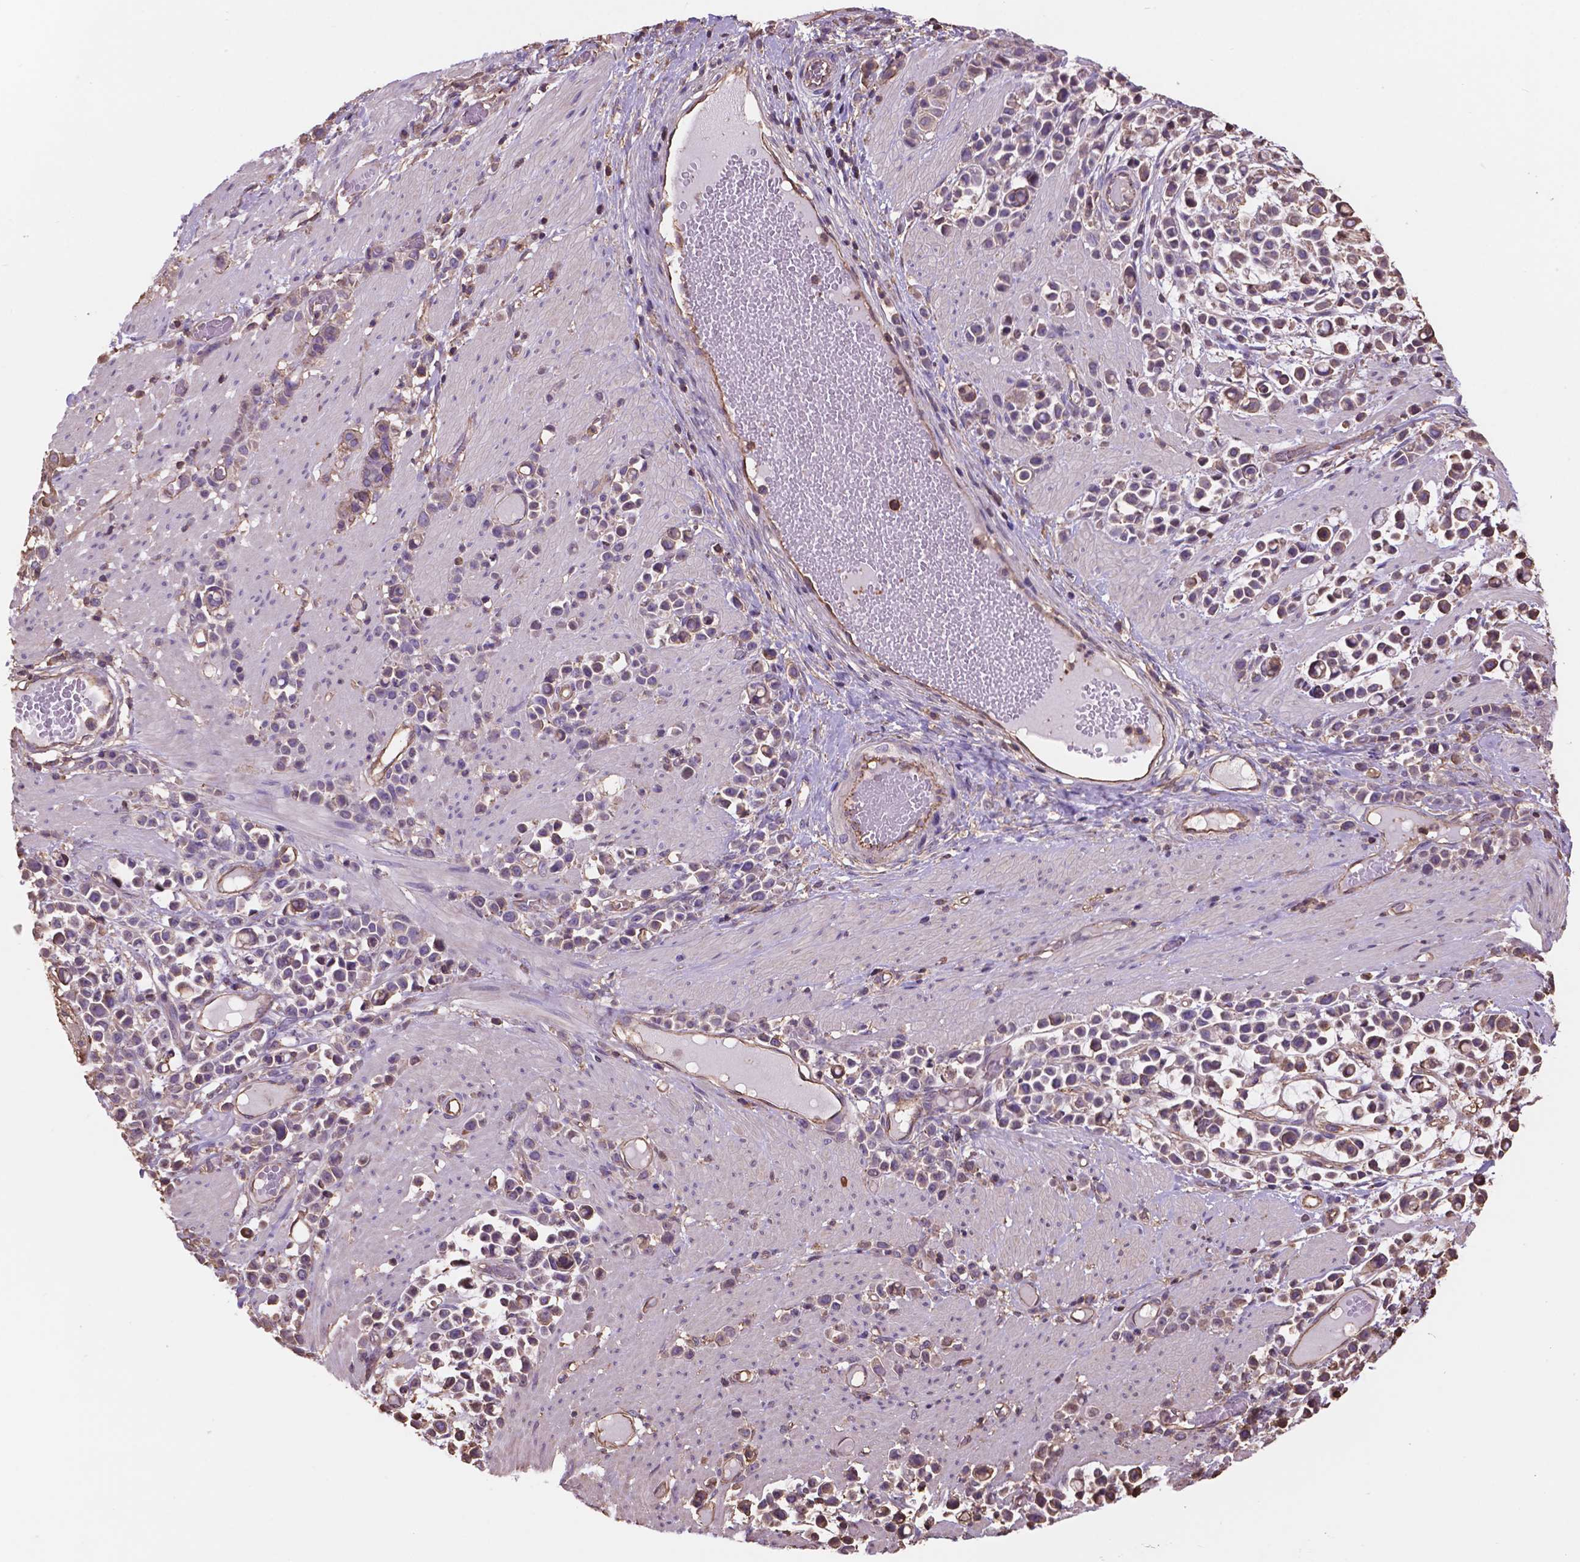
{"staining": {"intensity": "negative", "quantity": "none", "location": "none"}, "tissue": "stomach cancer", "cell_type": "Tumor cells", "image_type": "cancer", "snomed": [{"axis": "morphology", "description": "Adenocarcinoma, NOS"}, {"axis": "topography", "description": "Stomach"}], "caption": "The photomicrograph reveals no staining of tumor cells in stomach cancer (adenocarcinoma).", "gene": "NIPA2", "patient": {"sex": "male", "age": 82}}